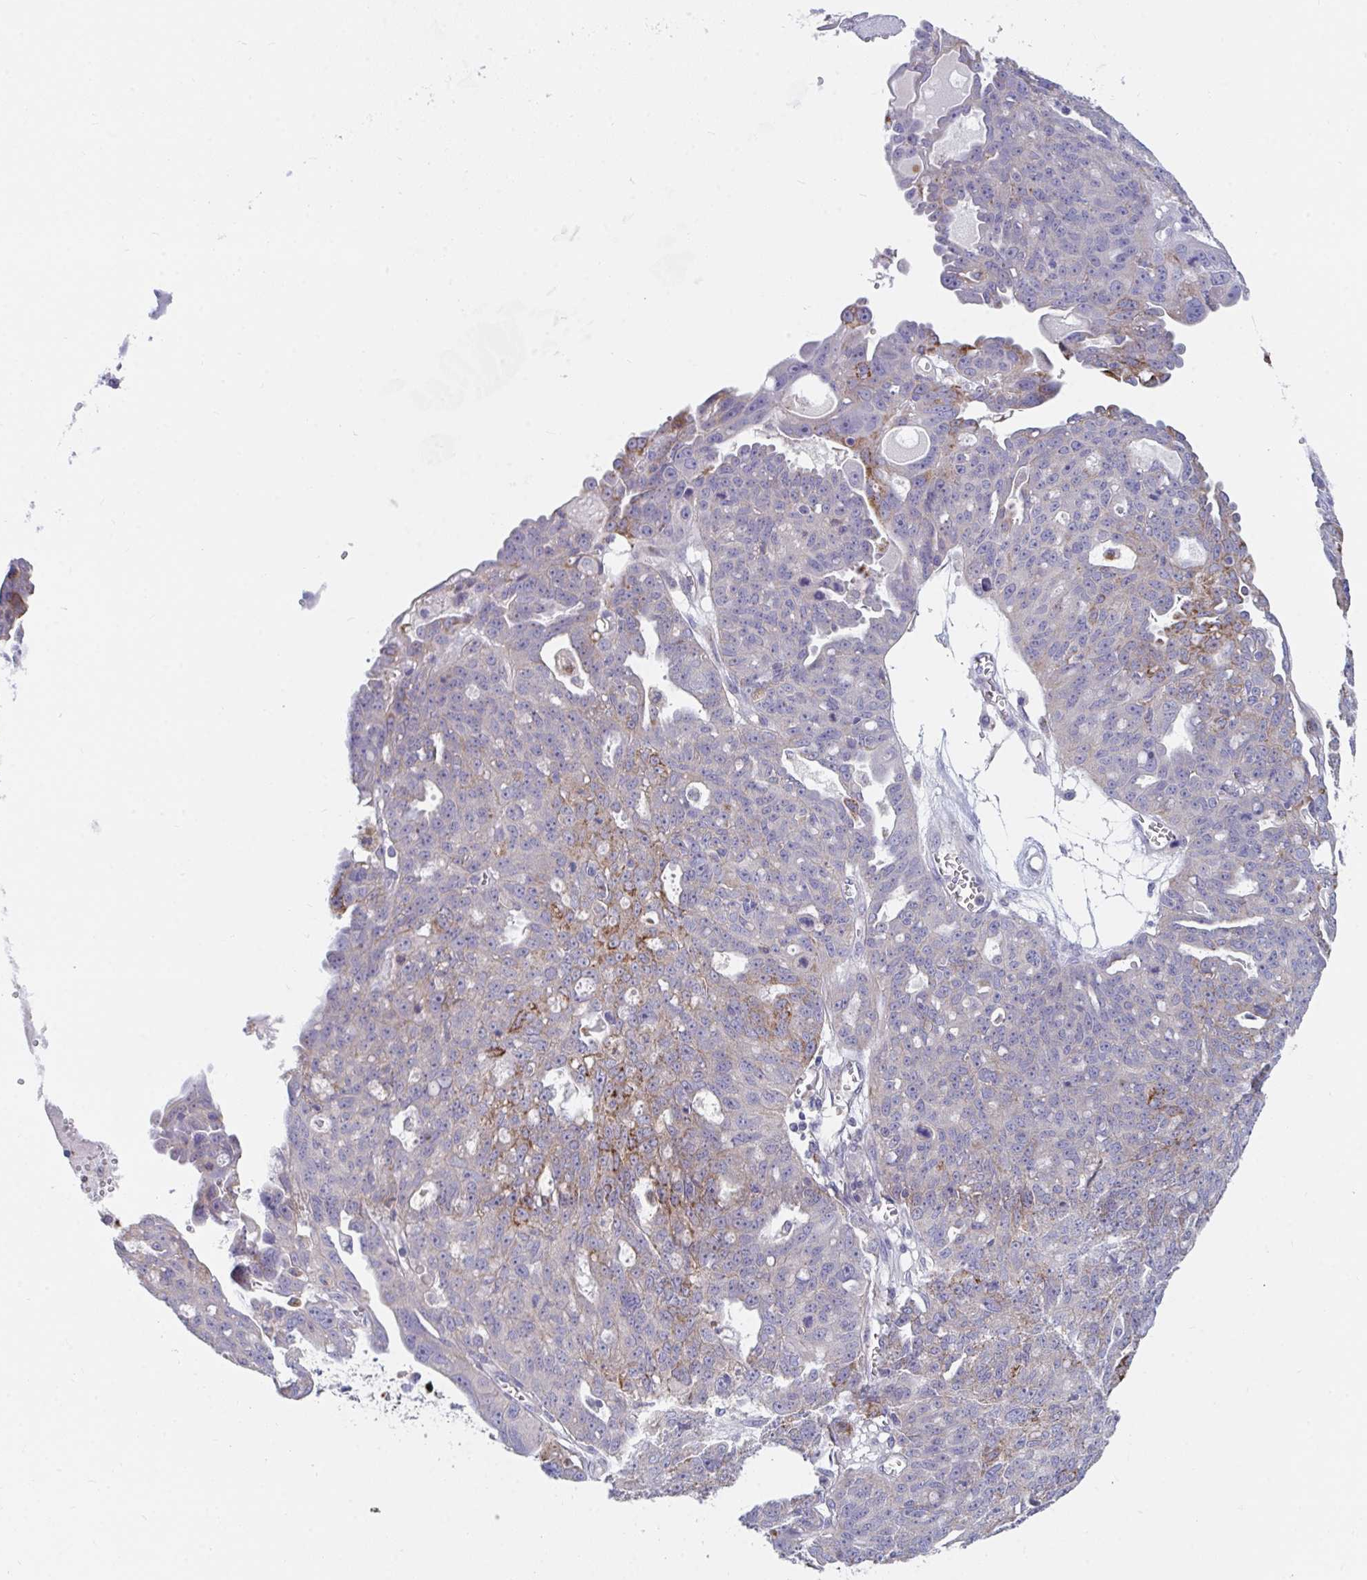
{"staining": {"intensity": "moderate", "quantity": "<25%", "location": "cytoplasmic/membranous"}, "tissue": "ovarian cancer", "cell_type": "Tumor cells", "image_type": "cancer", "snomed": [{"axis": "morphology", "description": "Carcinoma, endometroid"}, {"axis": "topography", "description": "Ovary"}], "caption": "Approximately <25% of tumor cells in human ovarian cancer reveal moderate cytoplasmic/membranous protein staining as visualized by brown immunohistochemical staining.", "gene": "FAM156B", "patient": {"sex": "female", "age": 70}}